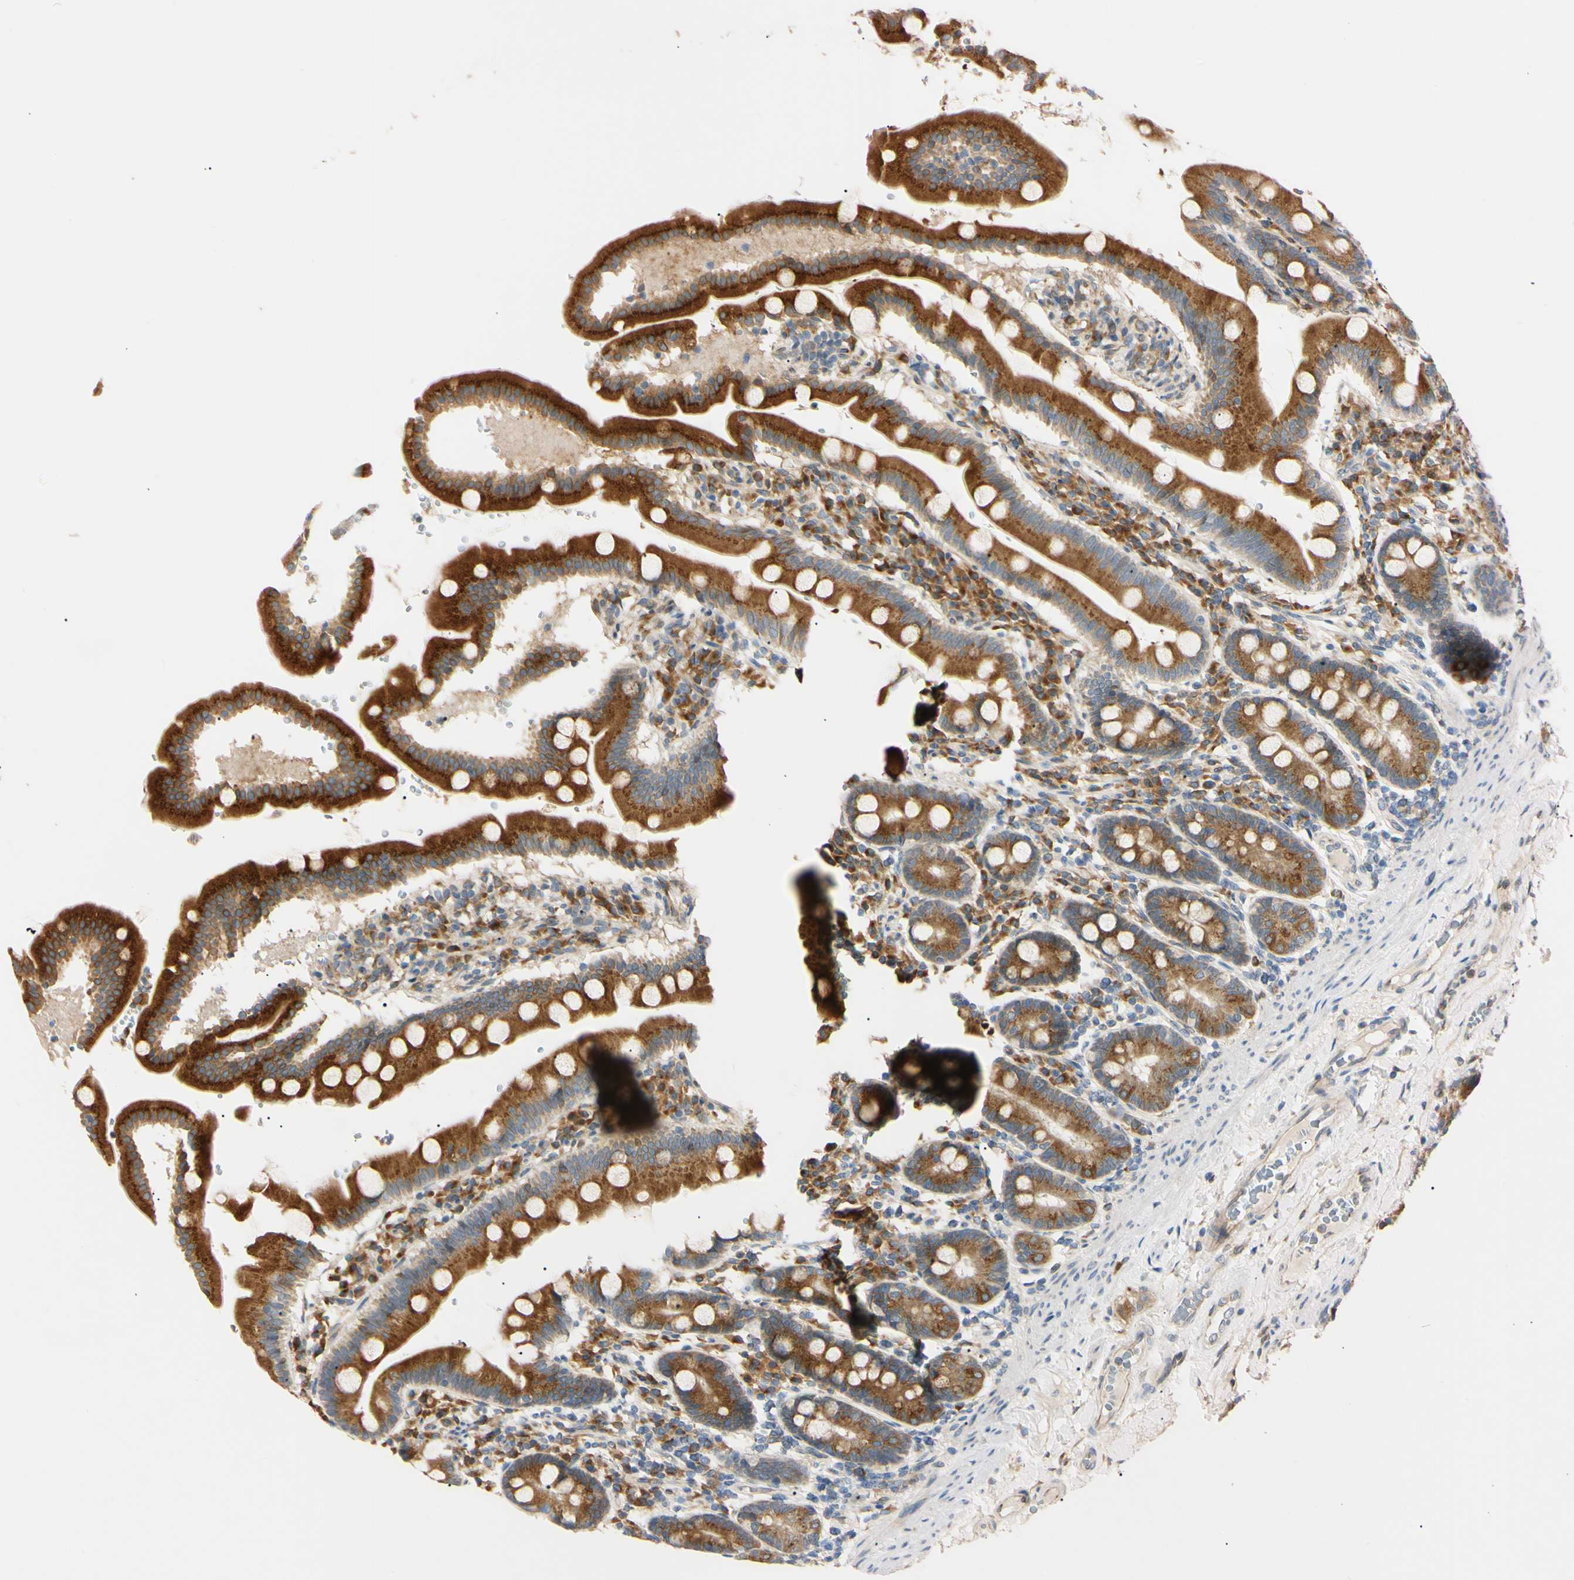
{"staining": {"intensity": "strong", "quantity": ">75%", "location": "cytoplasmic/membranous"}, "tissue": "duodenum", "cell_type": "Glandular cells", "image_type": "normal", "snomed": [{"axis": "morphology", "description": "Normal tissue, NOS"}, {"axis": "topography", "description": "Duodenum"}], "caption": "Protein staining reveals strong cytoplasmic/membranous staining in about >75% of glandular cells in normal duodenum. (Stains: DAB (3,3'-diaminobenzidine) in brown, nuclei in blue, Microscopy: brightfield microscopy at high magnification).", "gene": "IER3IP1", "patient": {"sex": "male", "age": 50}}